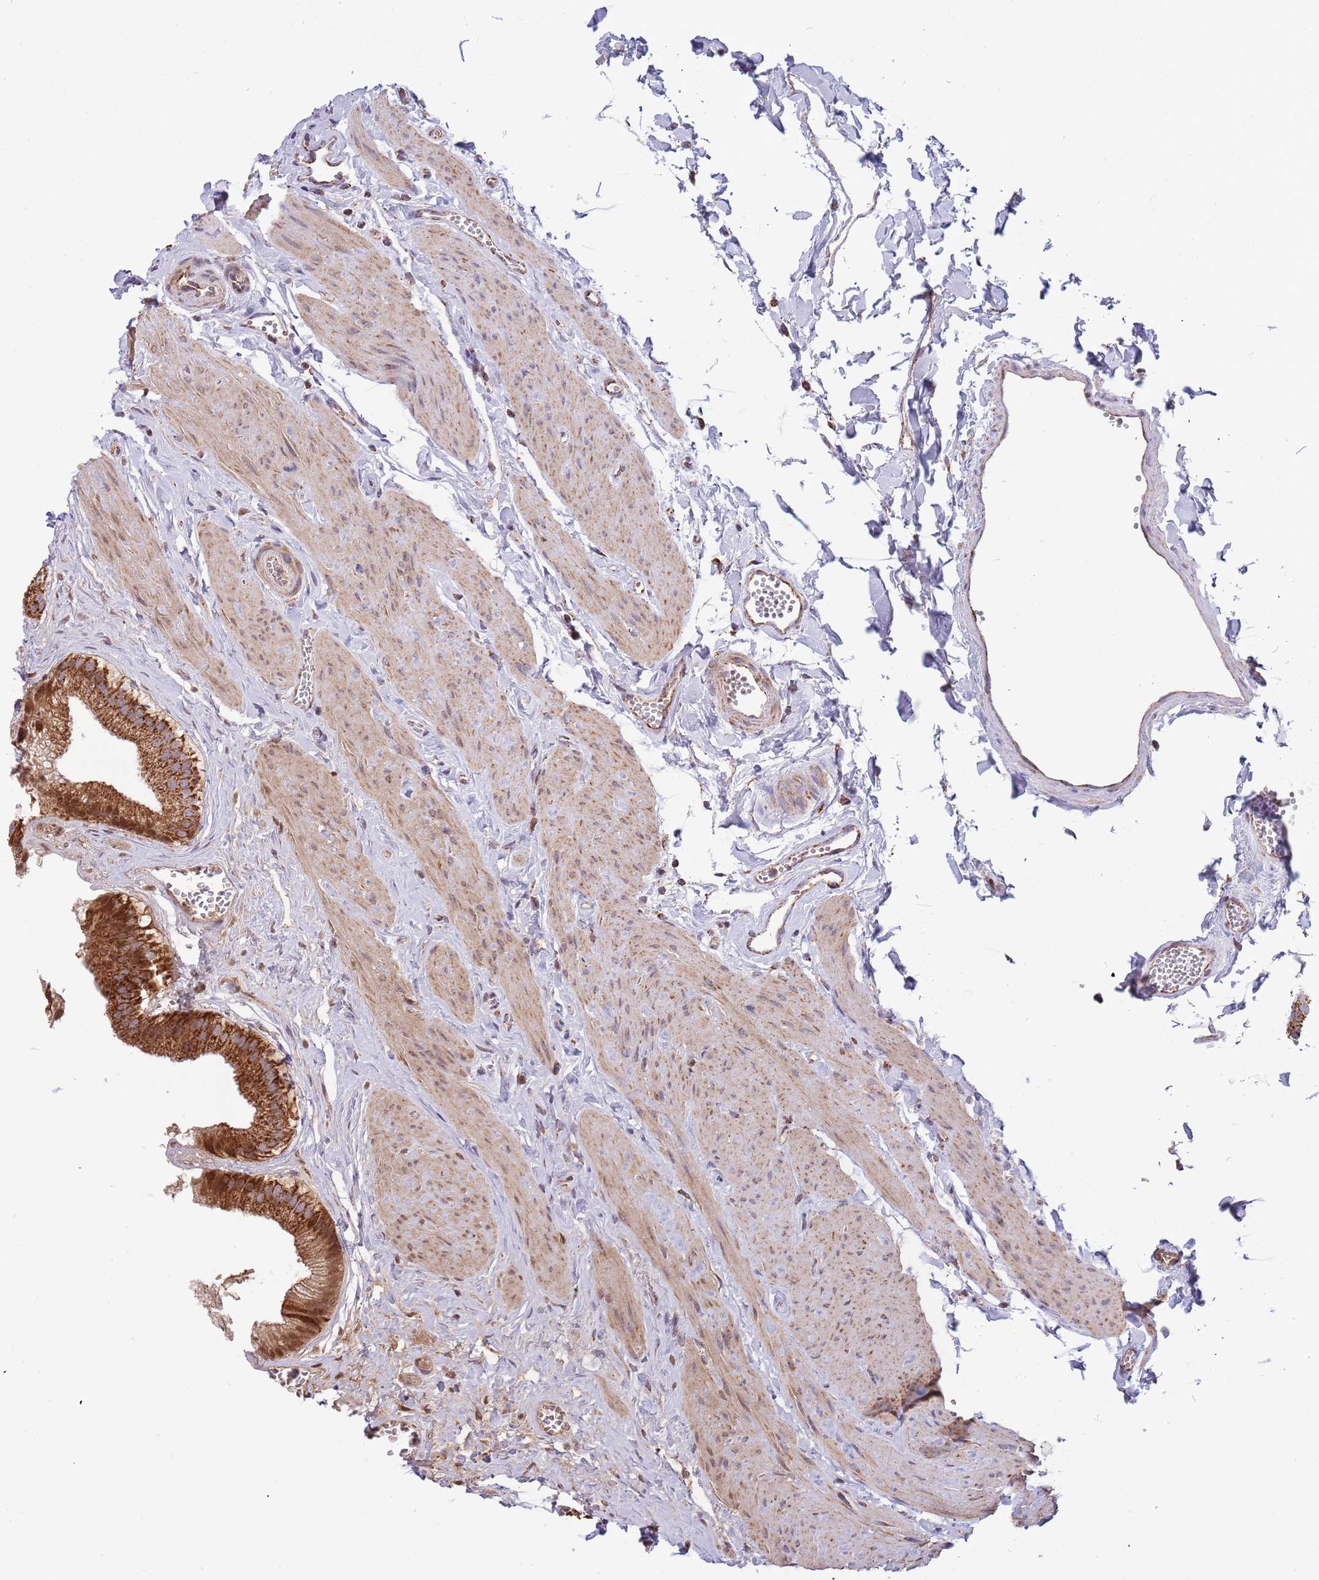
{"staining": {"intensity": "strong", "quantity": ">75%", "location": "cytoplasmic/membranous"}, "tissue": "gallbladder", "cell_type": "Glandular cells", "image_type": "normal", "snomed": [{"axis": "morphology", "description": "Normal tissue, NOS"}, {"axis": "topography", "description": "Gallbladder"}], "caption": "A brown stain shows strong cytoplasmic/membranous expression of a protein in glandular cells of normal gallbladder.", "gene": "VPS16", "patient": {"sex": "female", "age": 54}}